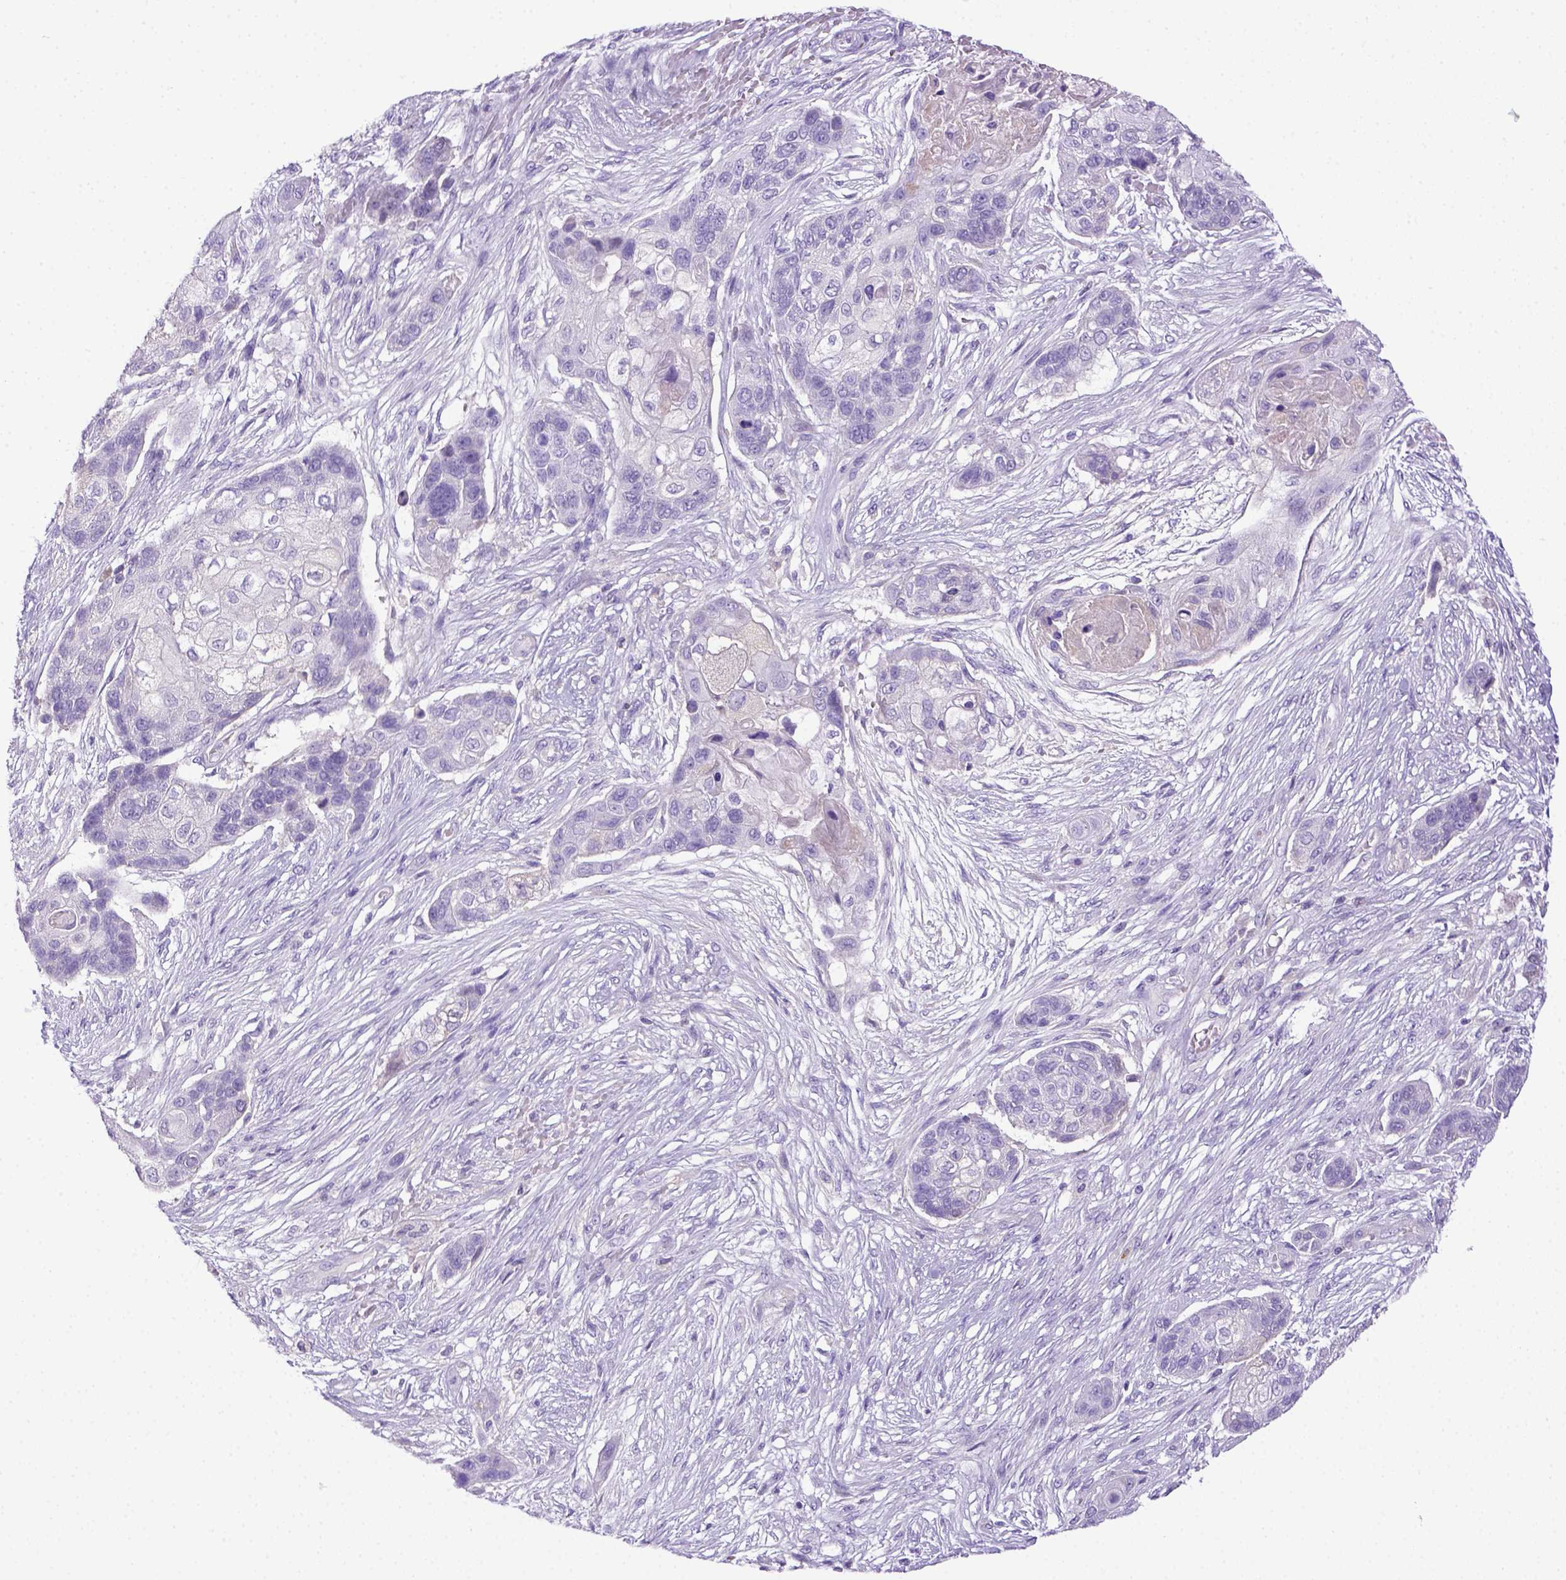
{"staining": {"intensity": "negative", "quantity": "none", "location": "none"}, "tissue": "lung cancer", "cell_type": "Tumor cells", "image_type": "cancer", "snomed": [{"axis": "morphology", "description": "Squamous cell carcinoma, NOS"}, {"axis": "topography", "description": "Lung"}], "caption": "A histopathology image of lung cancer stained for a protein reveals no brown staining in tumor cells. Brightfield microscopy of immunohistochemistry (IHC) stained with DAB (3,3'-diaminobenzidine) (brown) and hematoxylin (blue), captured at high magnification.", "gene": "ITIH4", "patient": {"sex": "male", "age": 69}}